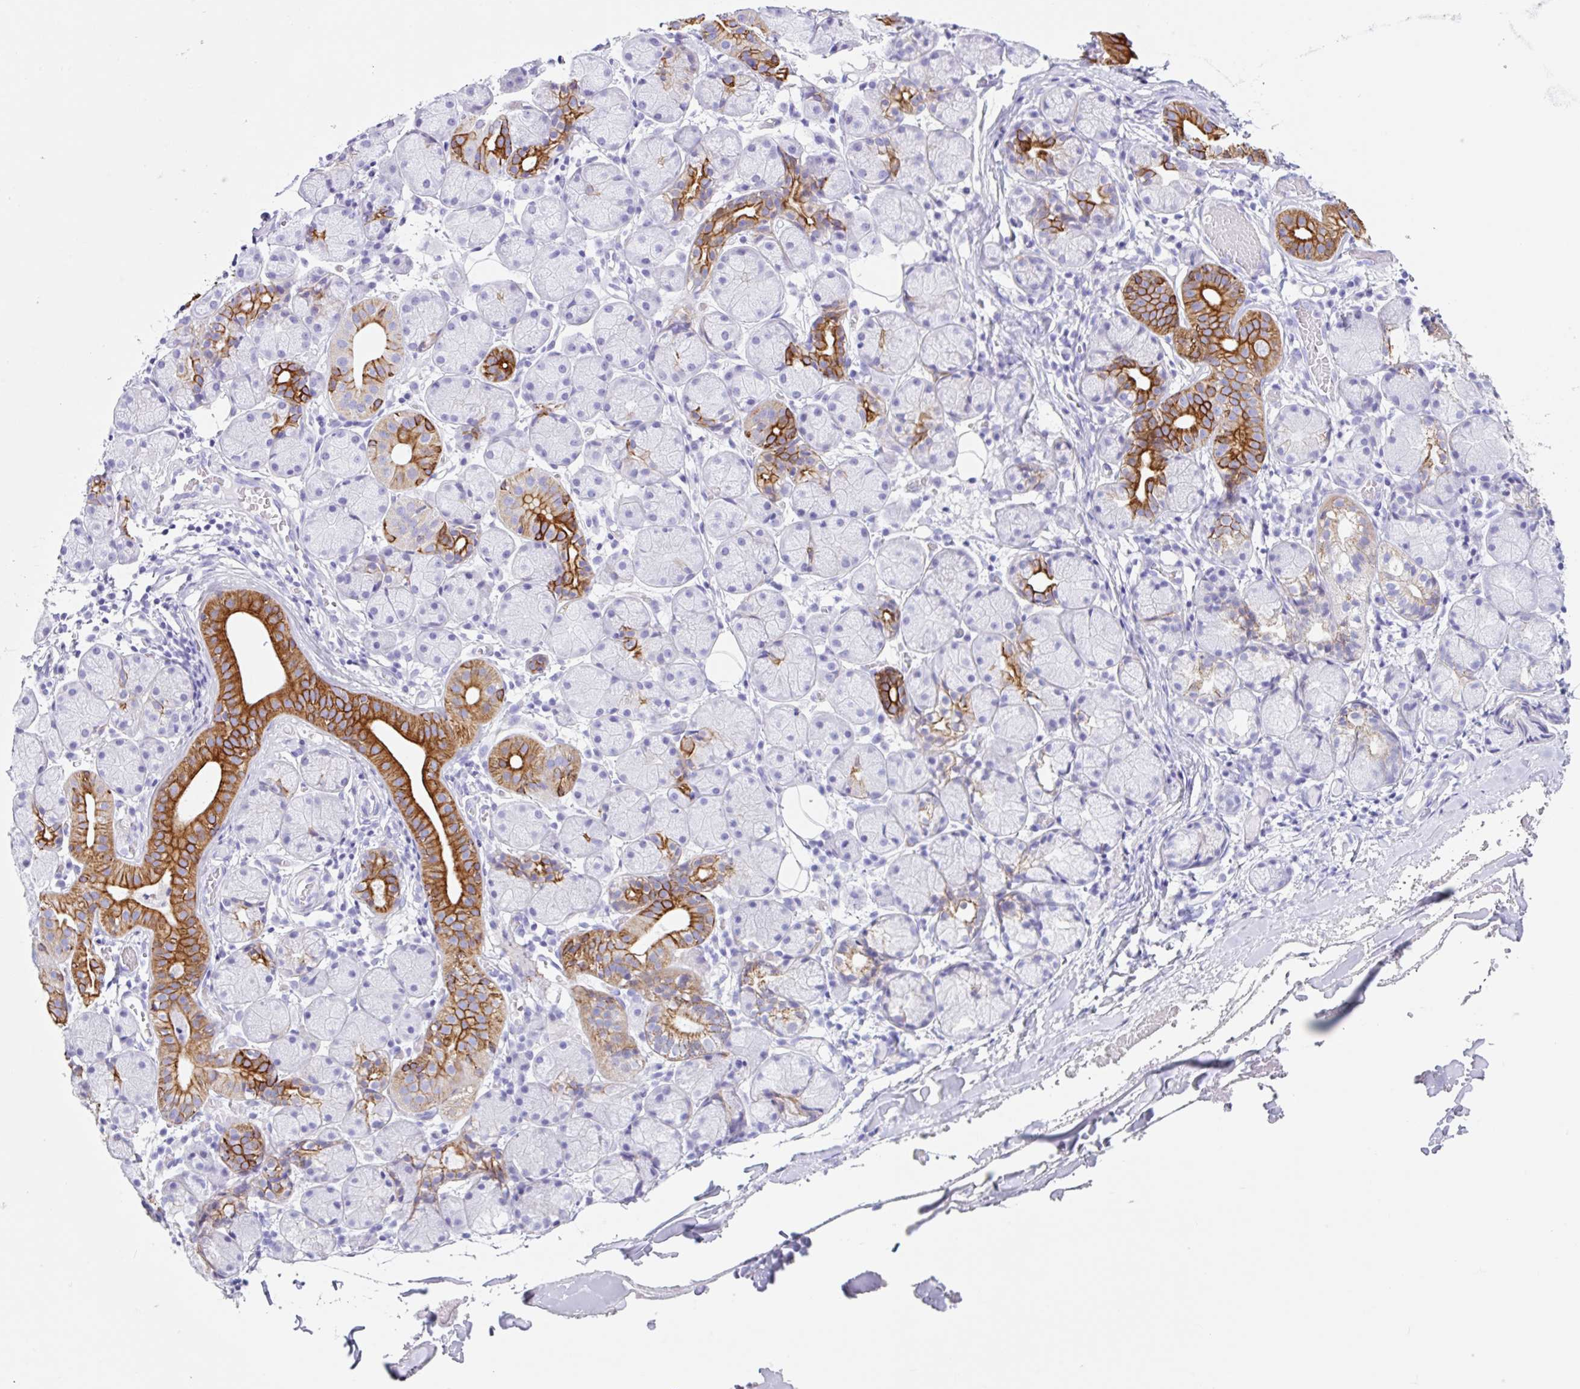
{"staining": {"intensity": "strong", "quantity": "<25%", "location": "cytoplasmic/membranous"}, "tissue": "salivary gland", "cell_type": "Glandular cells", "image_type": "normal", "snomed": [{"axis": "morphology", "description": "Normal tissue, NOS"}, {"axis": "topography", "description": "Salivary gland"}], "caption": "Benign salivary gland reveals strong cytoplasmic/membranous positivity in approximately <25% of glandular cells.", "gene": "CLDND2", "patient": {"sex": "female", "age": 24}}